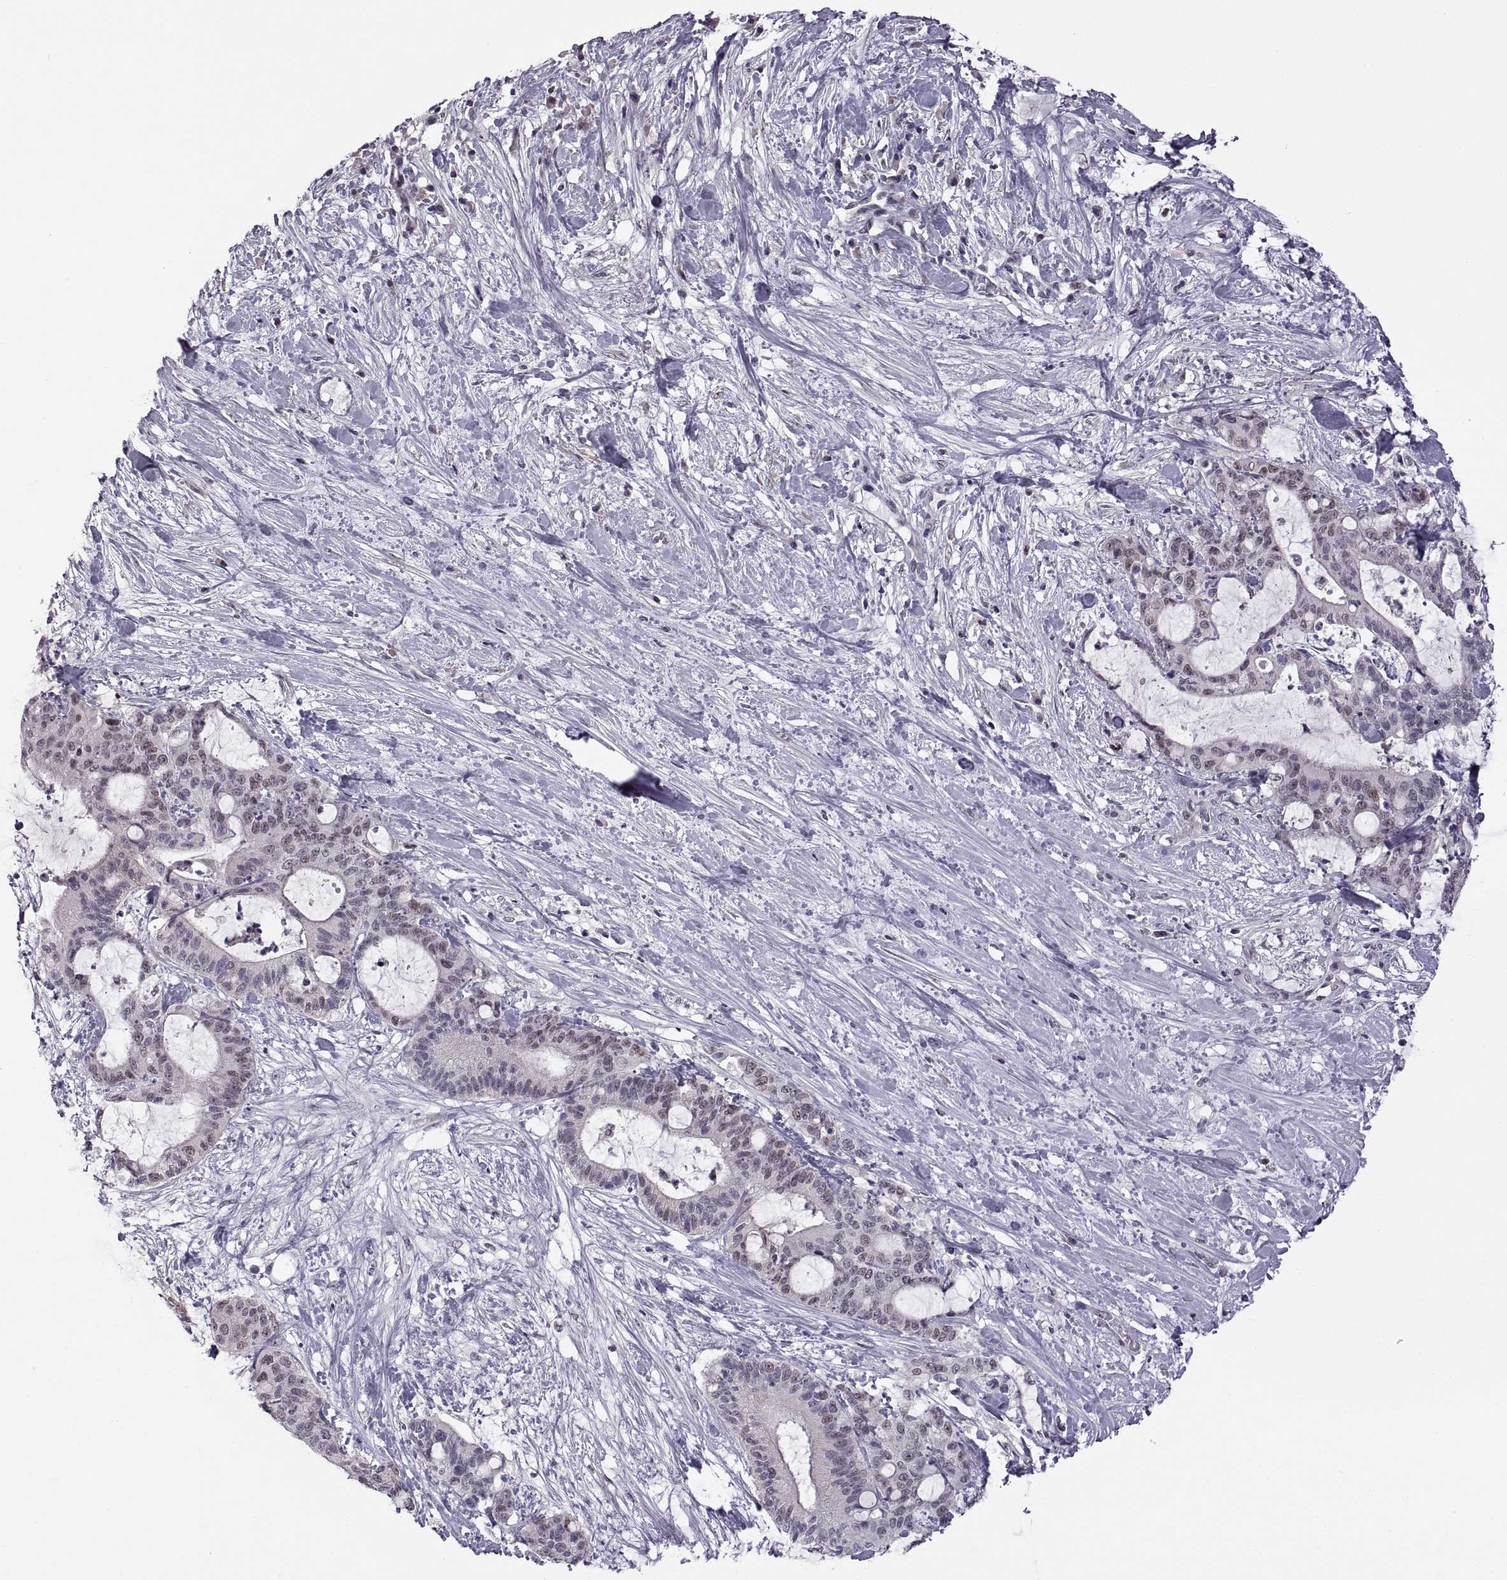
{"staining": {"intensity": "negative", "quantity": "none", "location": "none"}, "tissue": "liver cancer", "cell_type": "Tumor cells", "image_type": "cancer", "snomed": [{"axis": "morphology", "description": "Cholangiocarcinoma"}, {"axis": "topography", "description": "Liver"}], "caption": "Cholangiocarcinoma (liver) stained for a protein using IHC displays no expression tumor cells.", "gene": "NEK2", "patient": {"sex": "female", "age": 73}}